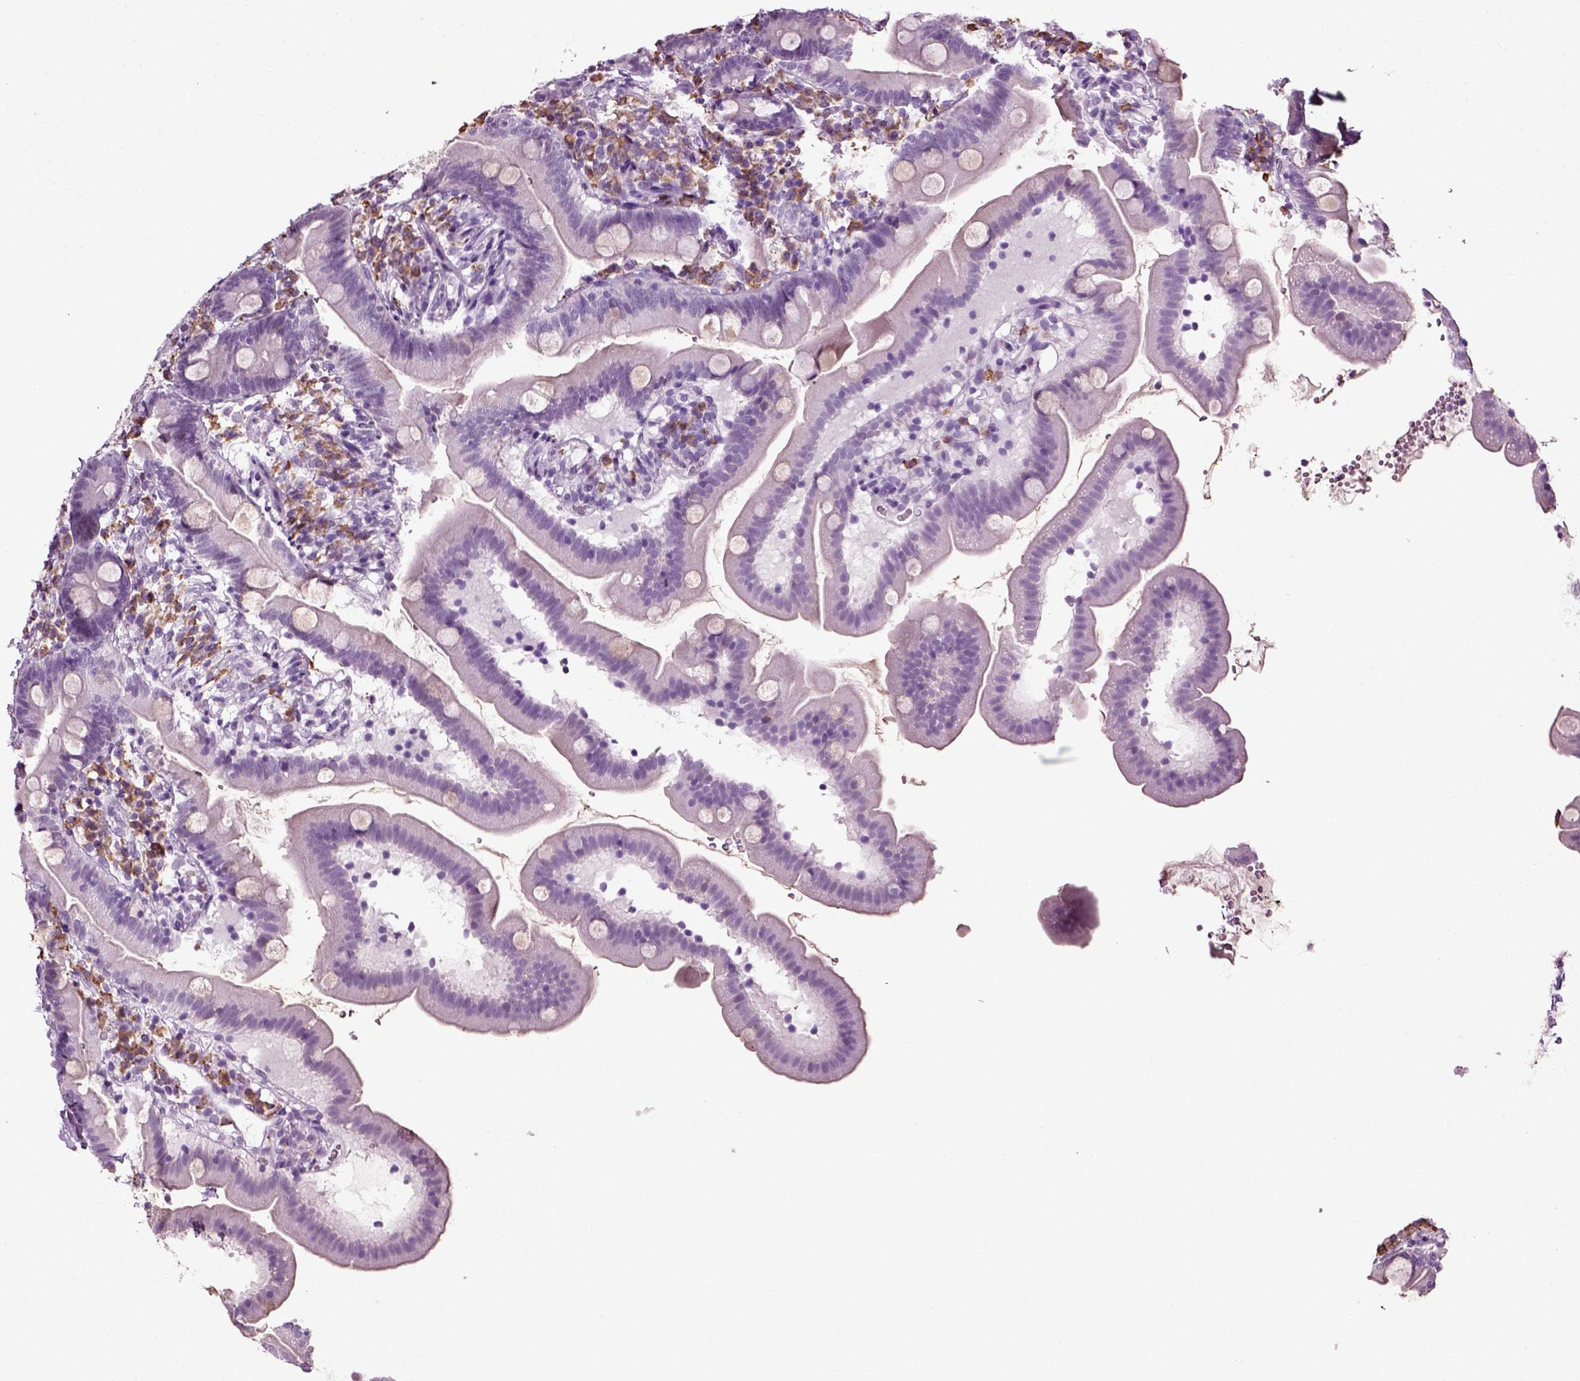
{"staining": {"intensity": "negative", "quantity": "none", "location": "none"}, "tissue": "duodenum", "cell_type": "Glandular cells", "image_type": "normal", "snomed": [{"axis": "morphology", "description": "Normal tissue, NOS"}, {"axis": "topography", "description": "Duodenum"}], "caption": "Histopathology image shows no protein staining in glandular cells of unremarkable duodenum.", "gene": "SLC26A8", "patient": {"sex": "female", "age": 67}}